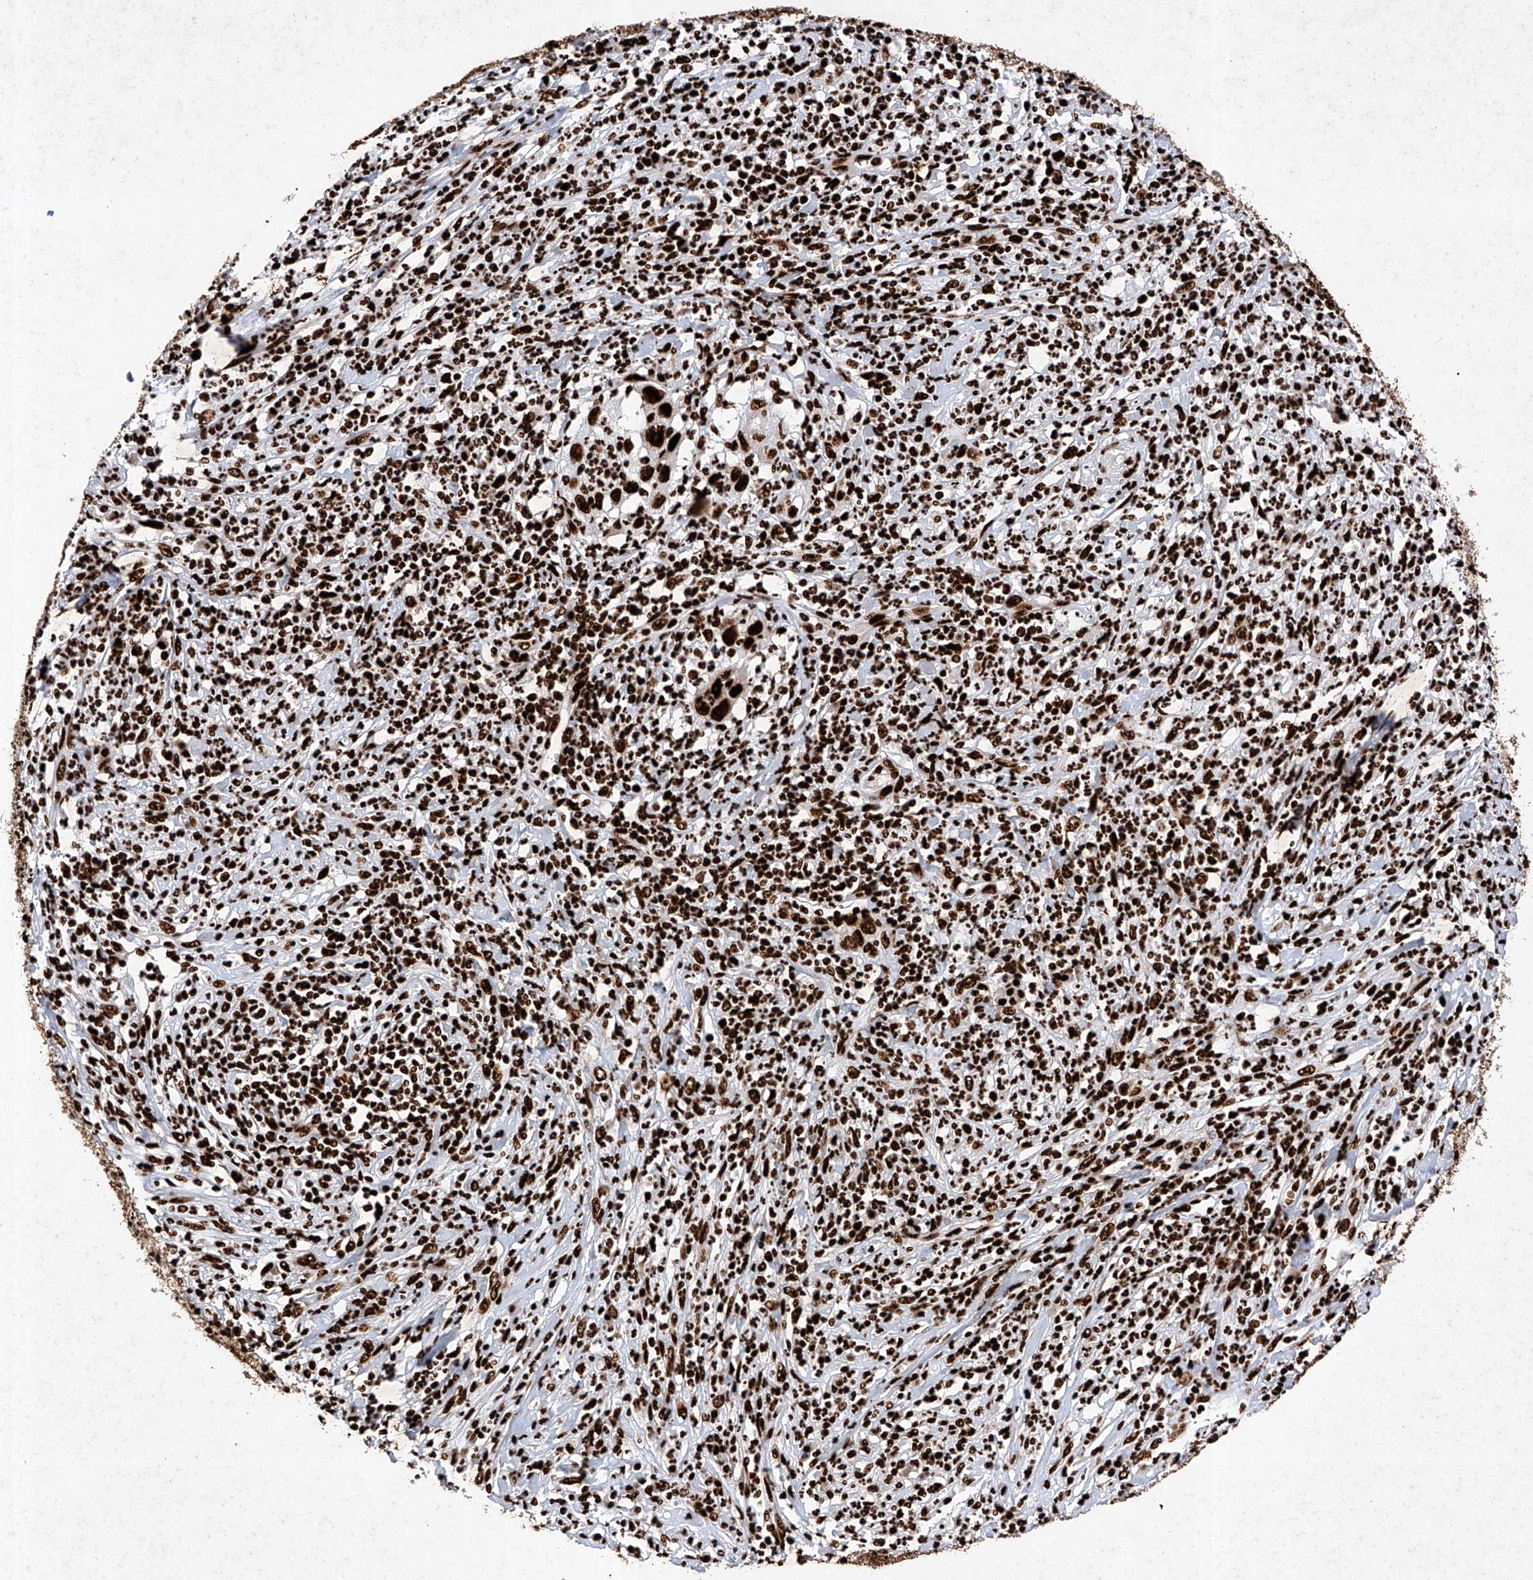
{"staining": {"intensity": "strong", "quantity": ">75%", "location": "nuclear"}, "tissue": "cervical cancer", "cell_type": "Tumor cells", "image_type": "cancer", "snomed": [{"axis": "morphology", "description": "Squamous cell carcinoma, NOS"}, {"axis": "topography", "description": "Cervix"}], "caption": "Immunohistochemical staining of cervical squamous cell carcinoma shows high levels of strong nuclear staining in approximately >75% of tumor cells. Nuclei are stained in blue.", "gene": "SRSF6", "patient": {"sex": "female", "age": 32}}